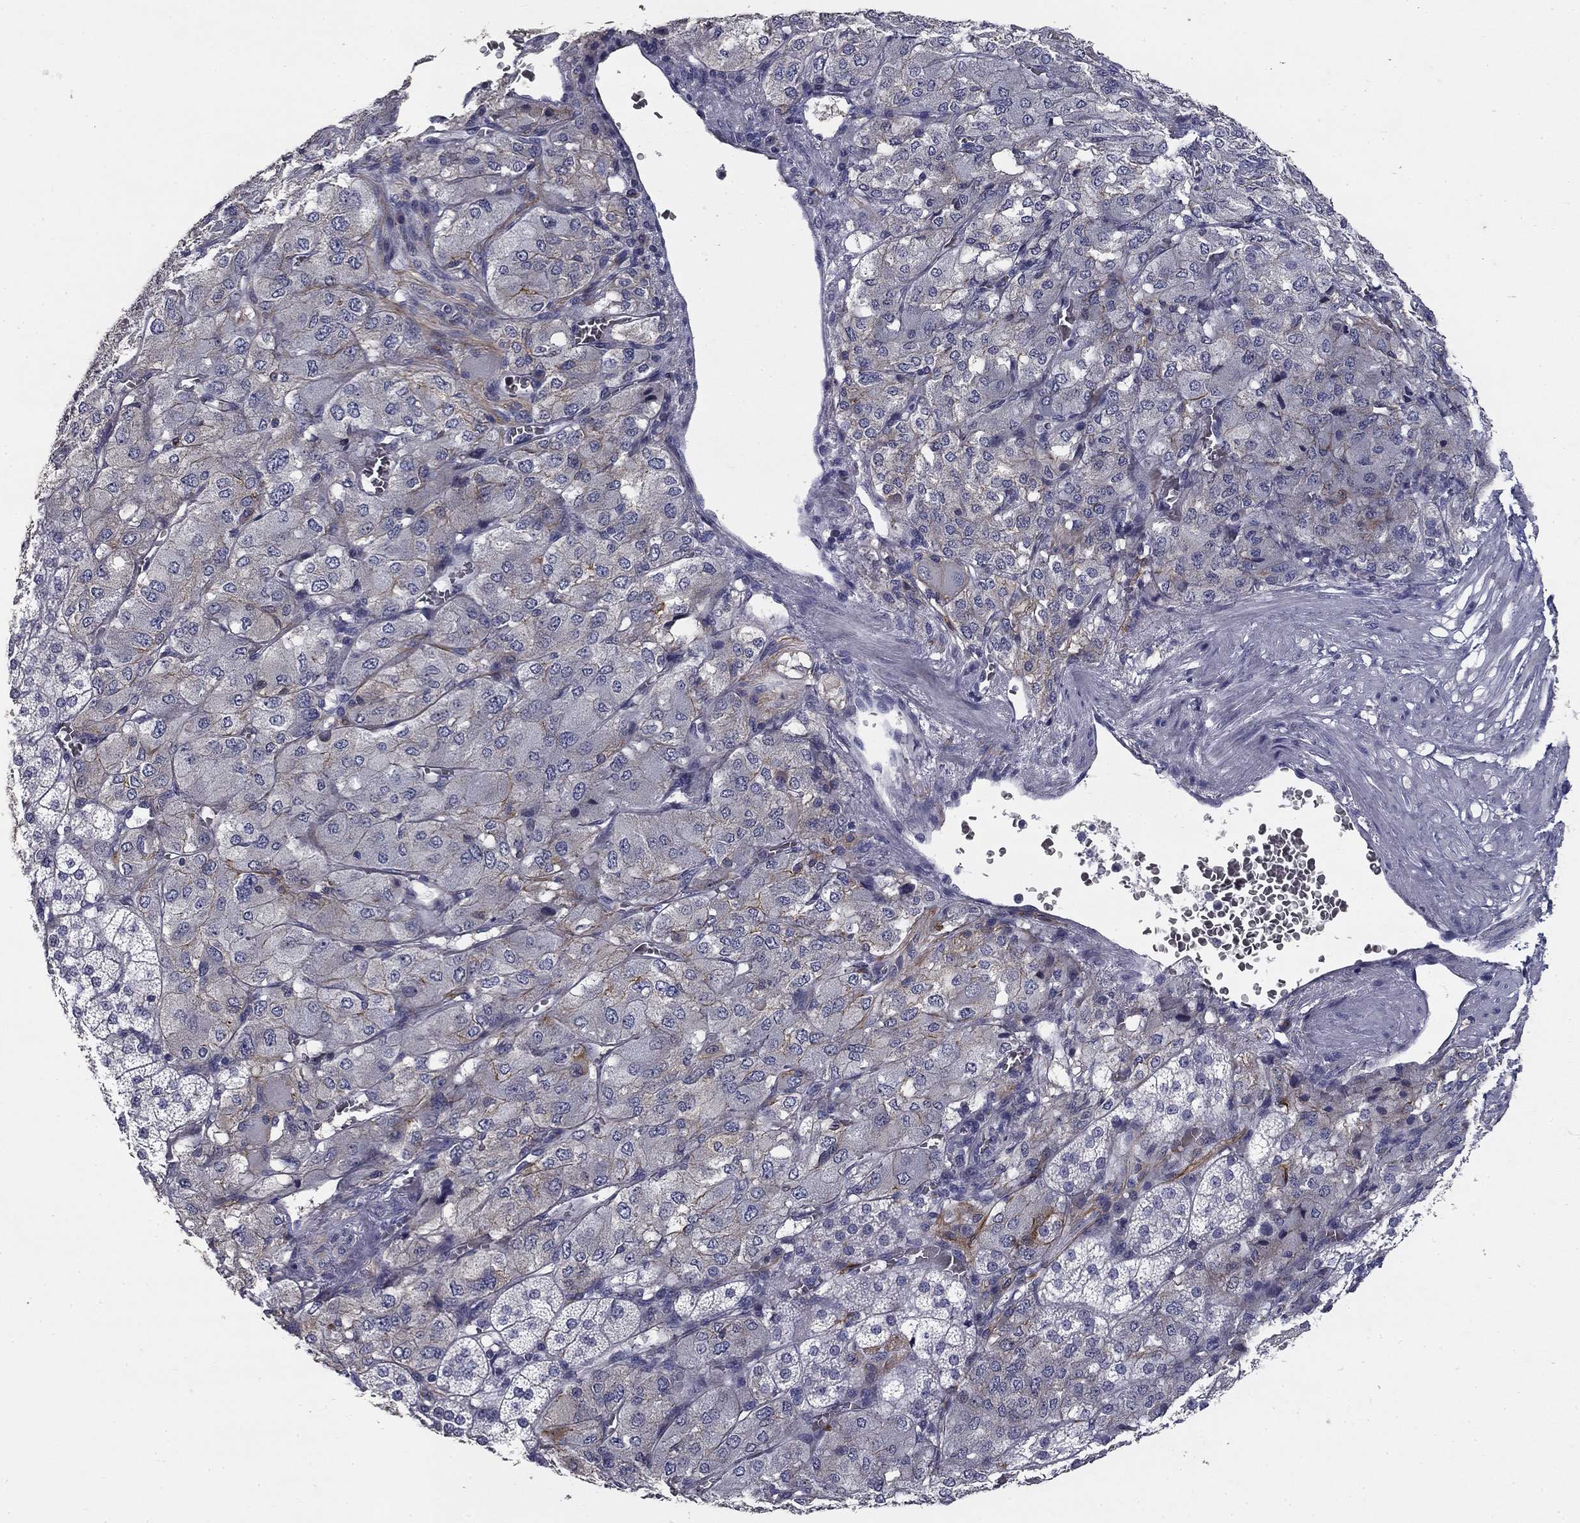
{"staining": {"intensity": "negative", "quantity": "none", "location": "none"}, "tissue": "adrenal gland", "cell_type": "Glandular cells", "image_type": "normal", "snomed": [{"axis": "morphology", "description": "Normal tissue, NOS"}, {"axis": "topography", "description": "Adrenal gland"}], "caption": "This micrograph is of benign adrenal gland stained with IHC to label a protein in brown with the nuclei are counter-stained blue. There is no positivity in glandular cells. (DAB IHC visualized using brightfield microscopy, high magnification).", "gene": "CD274", "patient": {"sex": "female", "age": 60}}